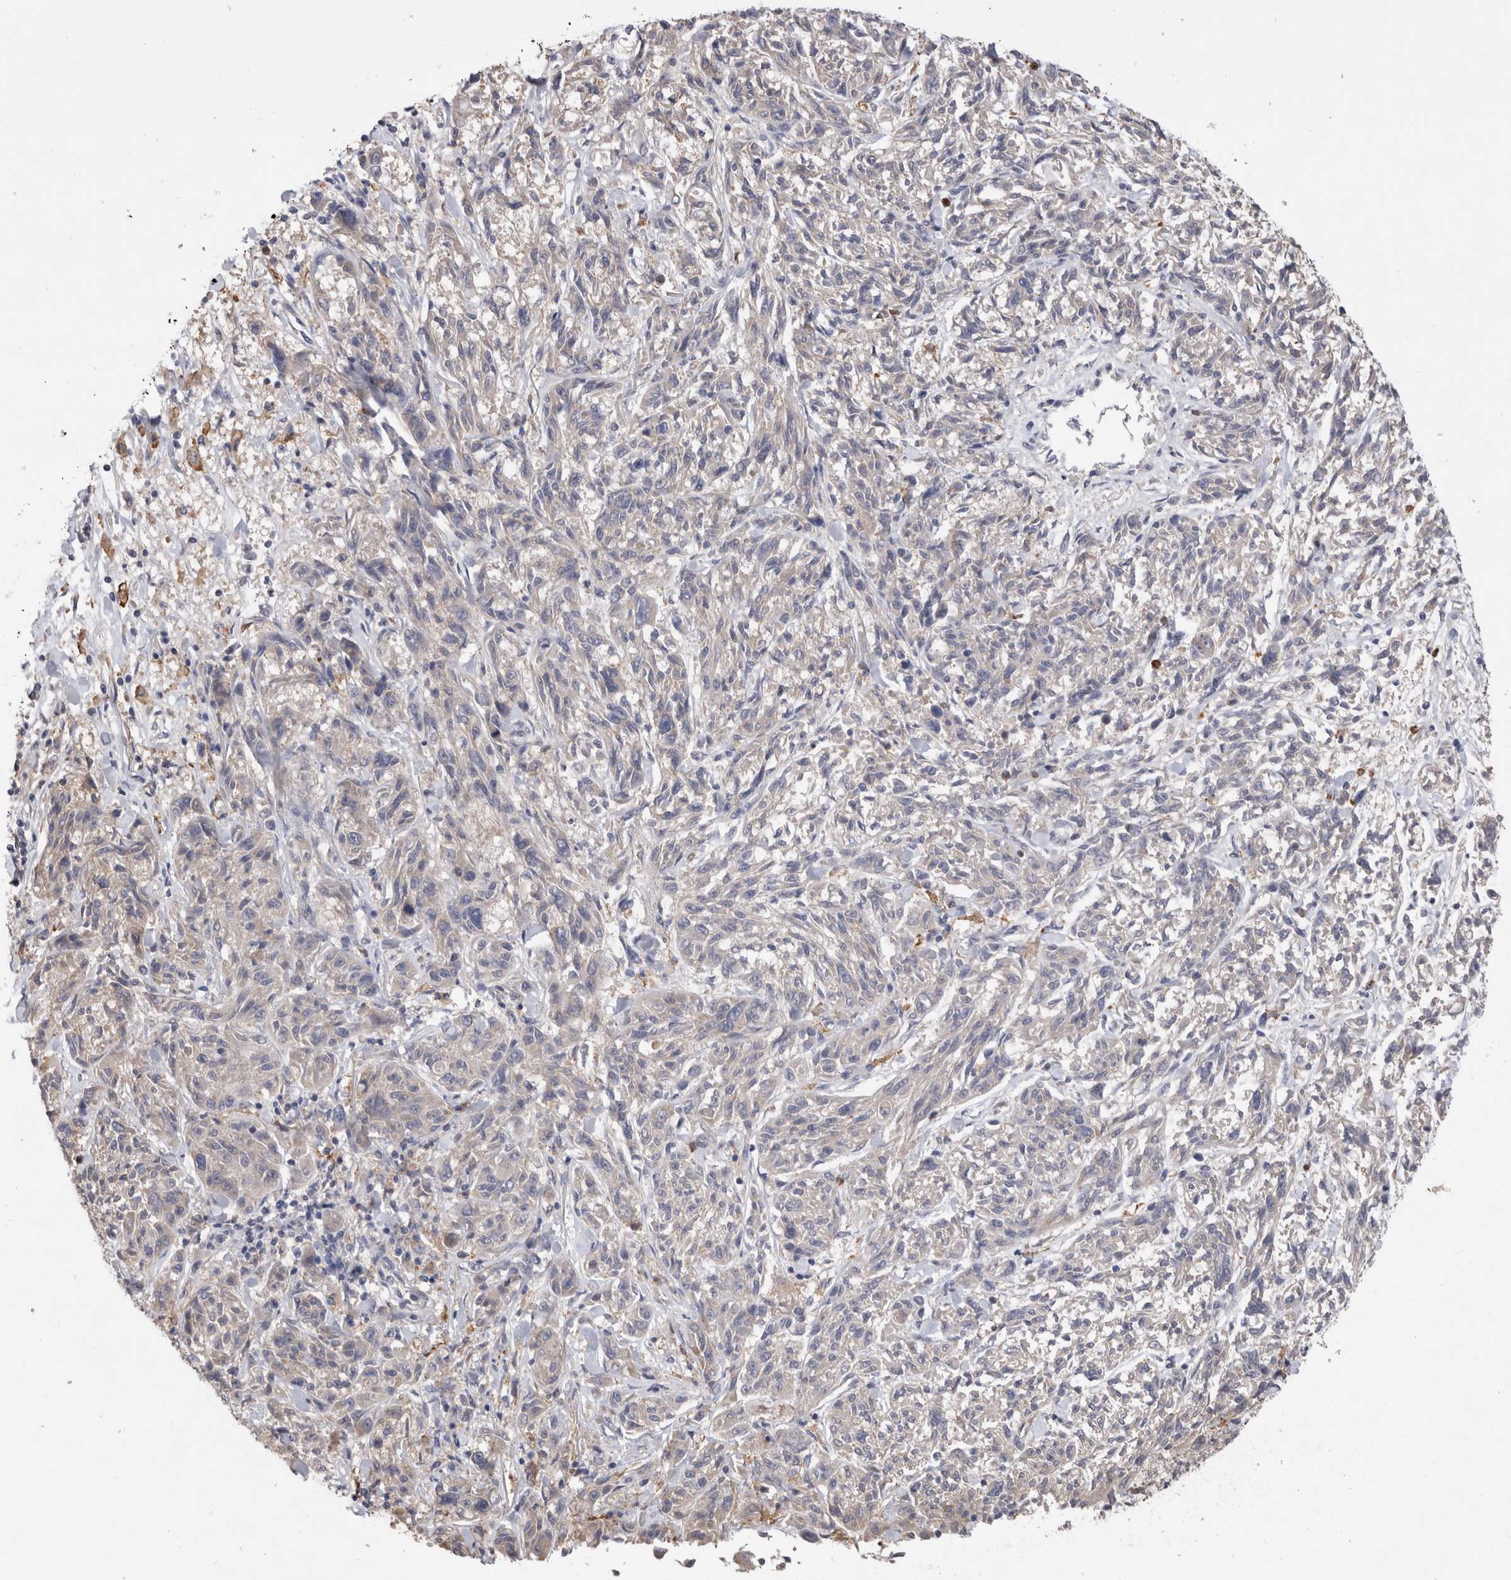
{"staining": {"intensity": "weak", "quantity": "<25%", "location": "cytoplasmic/membranous"}, "tissue": "melanoma", "cell_type": "Tumor cells", "image_type": "cancer", "snomed": [{"axis": "morphology", "description": "Malignant melanoma, NOS"}, {"axis": "topography", "description": "Skin"}], "caption": "IHC image of neoplastic tissue: human malignant melanoma stained with DAB demonstrates no significant protein positivity in tumor cells. (Immunohistochemistry (ihc), brightfield microscopy, high magnification).", "gene": "VSIG4", "patient": {"sex": "male", "age": 53}}